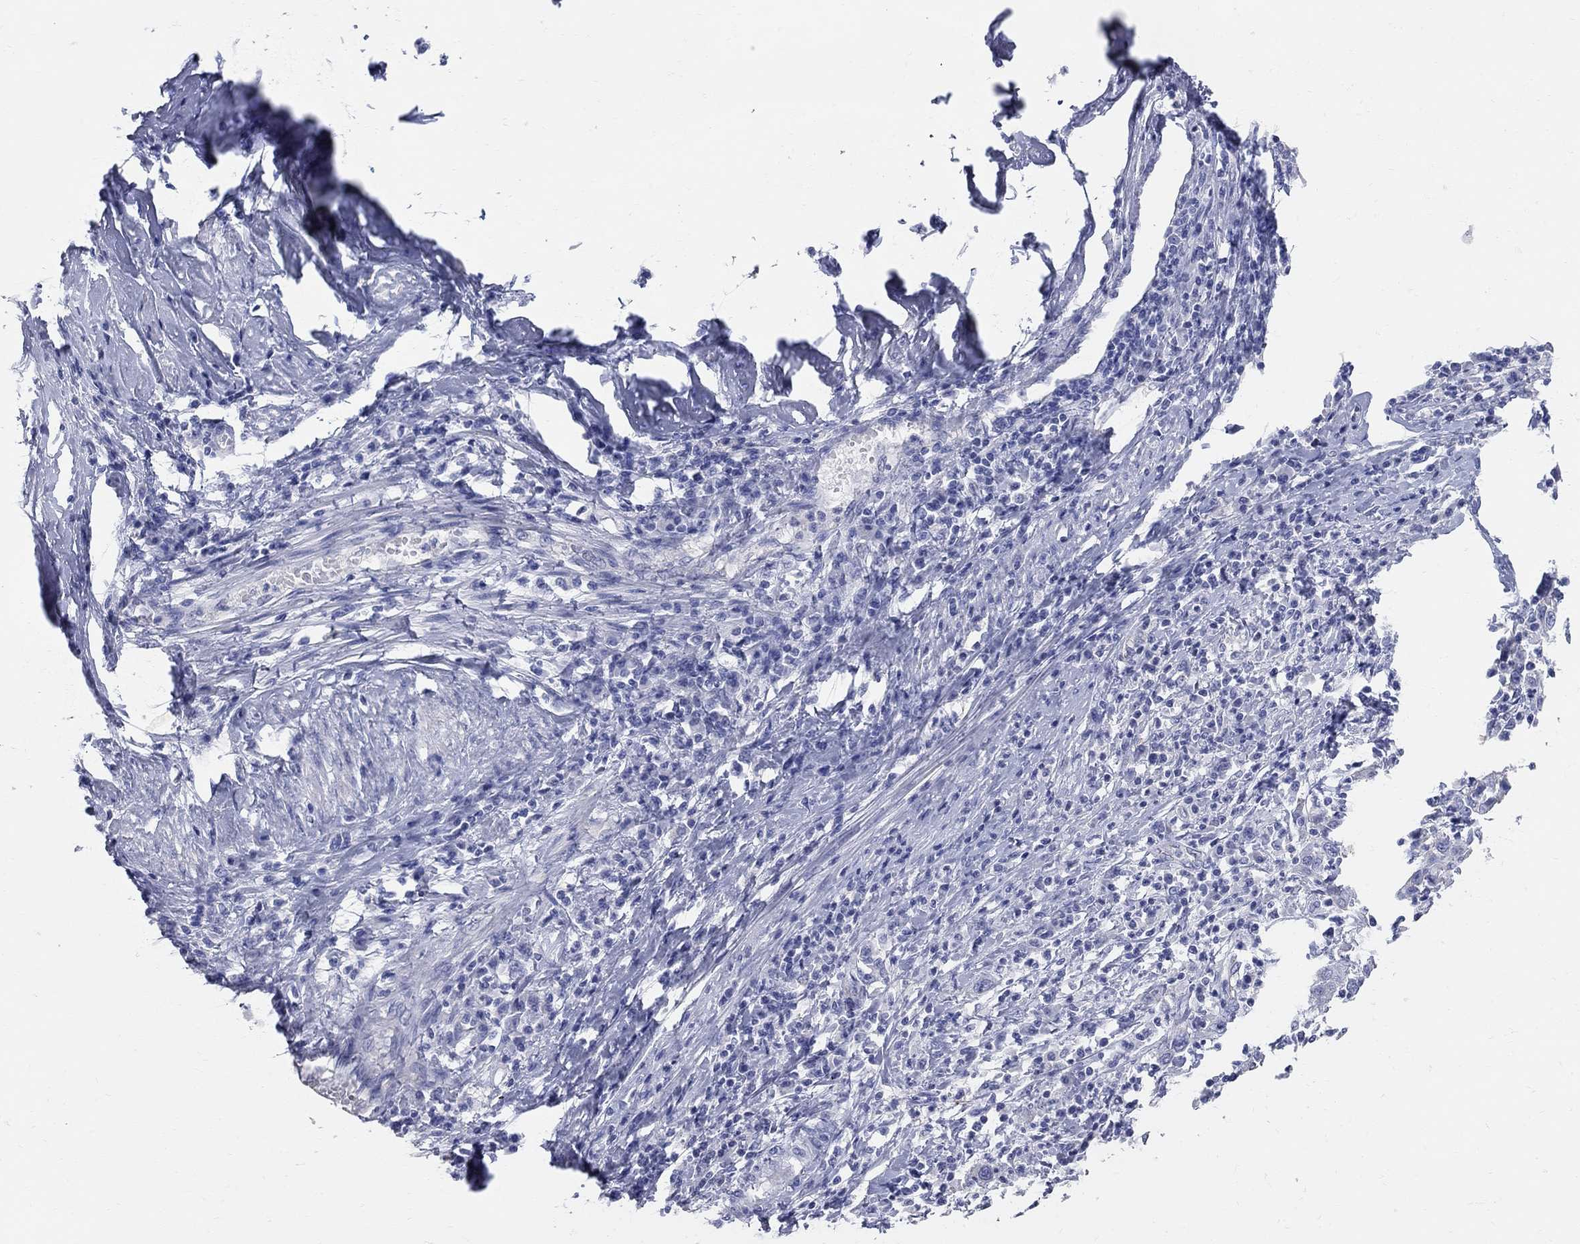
{"staining": {"intensity": "negative", "quantity": "none", "location": "none"}, "tissue": "cervical cancer", "cell_type": "Tumor cells", "image_type": "cancer", "snomed": [{"axis": "morphology", "description": "Squamous cell carcinoma, NOS"}, {"axis": "topography", "description": "Cervix"}], "caption": "DAB immunohistochemical staining of human cervical cancer shows no significant expression in tumor cells.", "gene": "AOX1", "patient": {"sex": "female", "age": 46}}